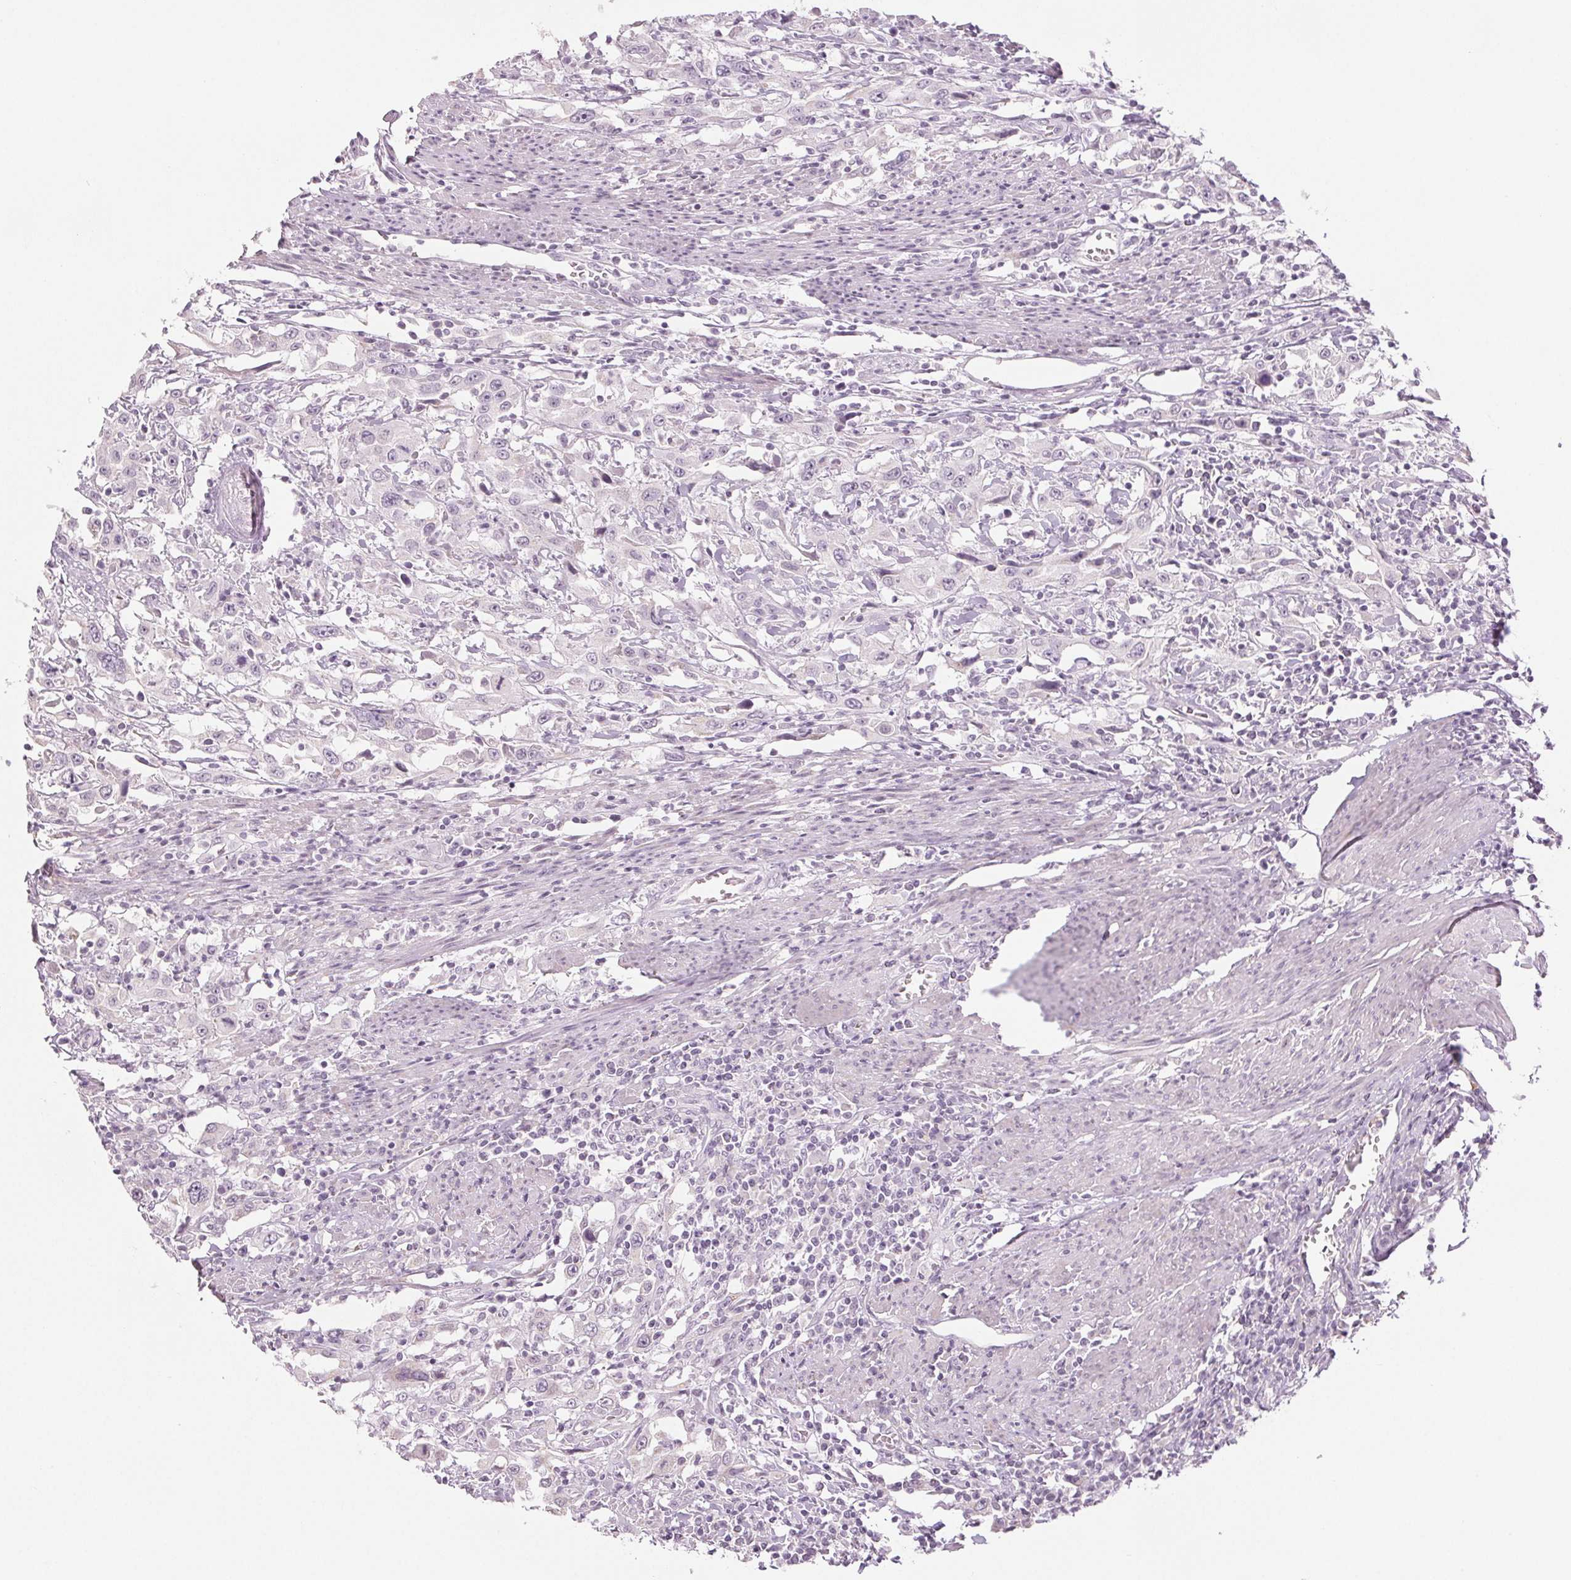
{"staining": {"intensity": "negative", "quantity": "none", "location": "none"}, "tissue": "urothelial cancer", "cell_type": "Tumor cells", "image_type": "cancer", "snomed": [{"axis": "morphology", "description": "Urothelial carcinoma, High grade"}, {"axis": "topography", "description": "Urinary bladder"}], "caption": "A high-resolution histopathology image shows IHC staining of urothelial cancer, which reveals no significant positivity in tumor cells.", "gene": "EHHADH", "patient": {"sex": "male", "age": 61}}